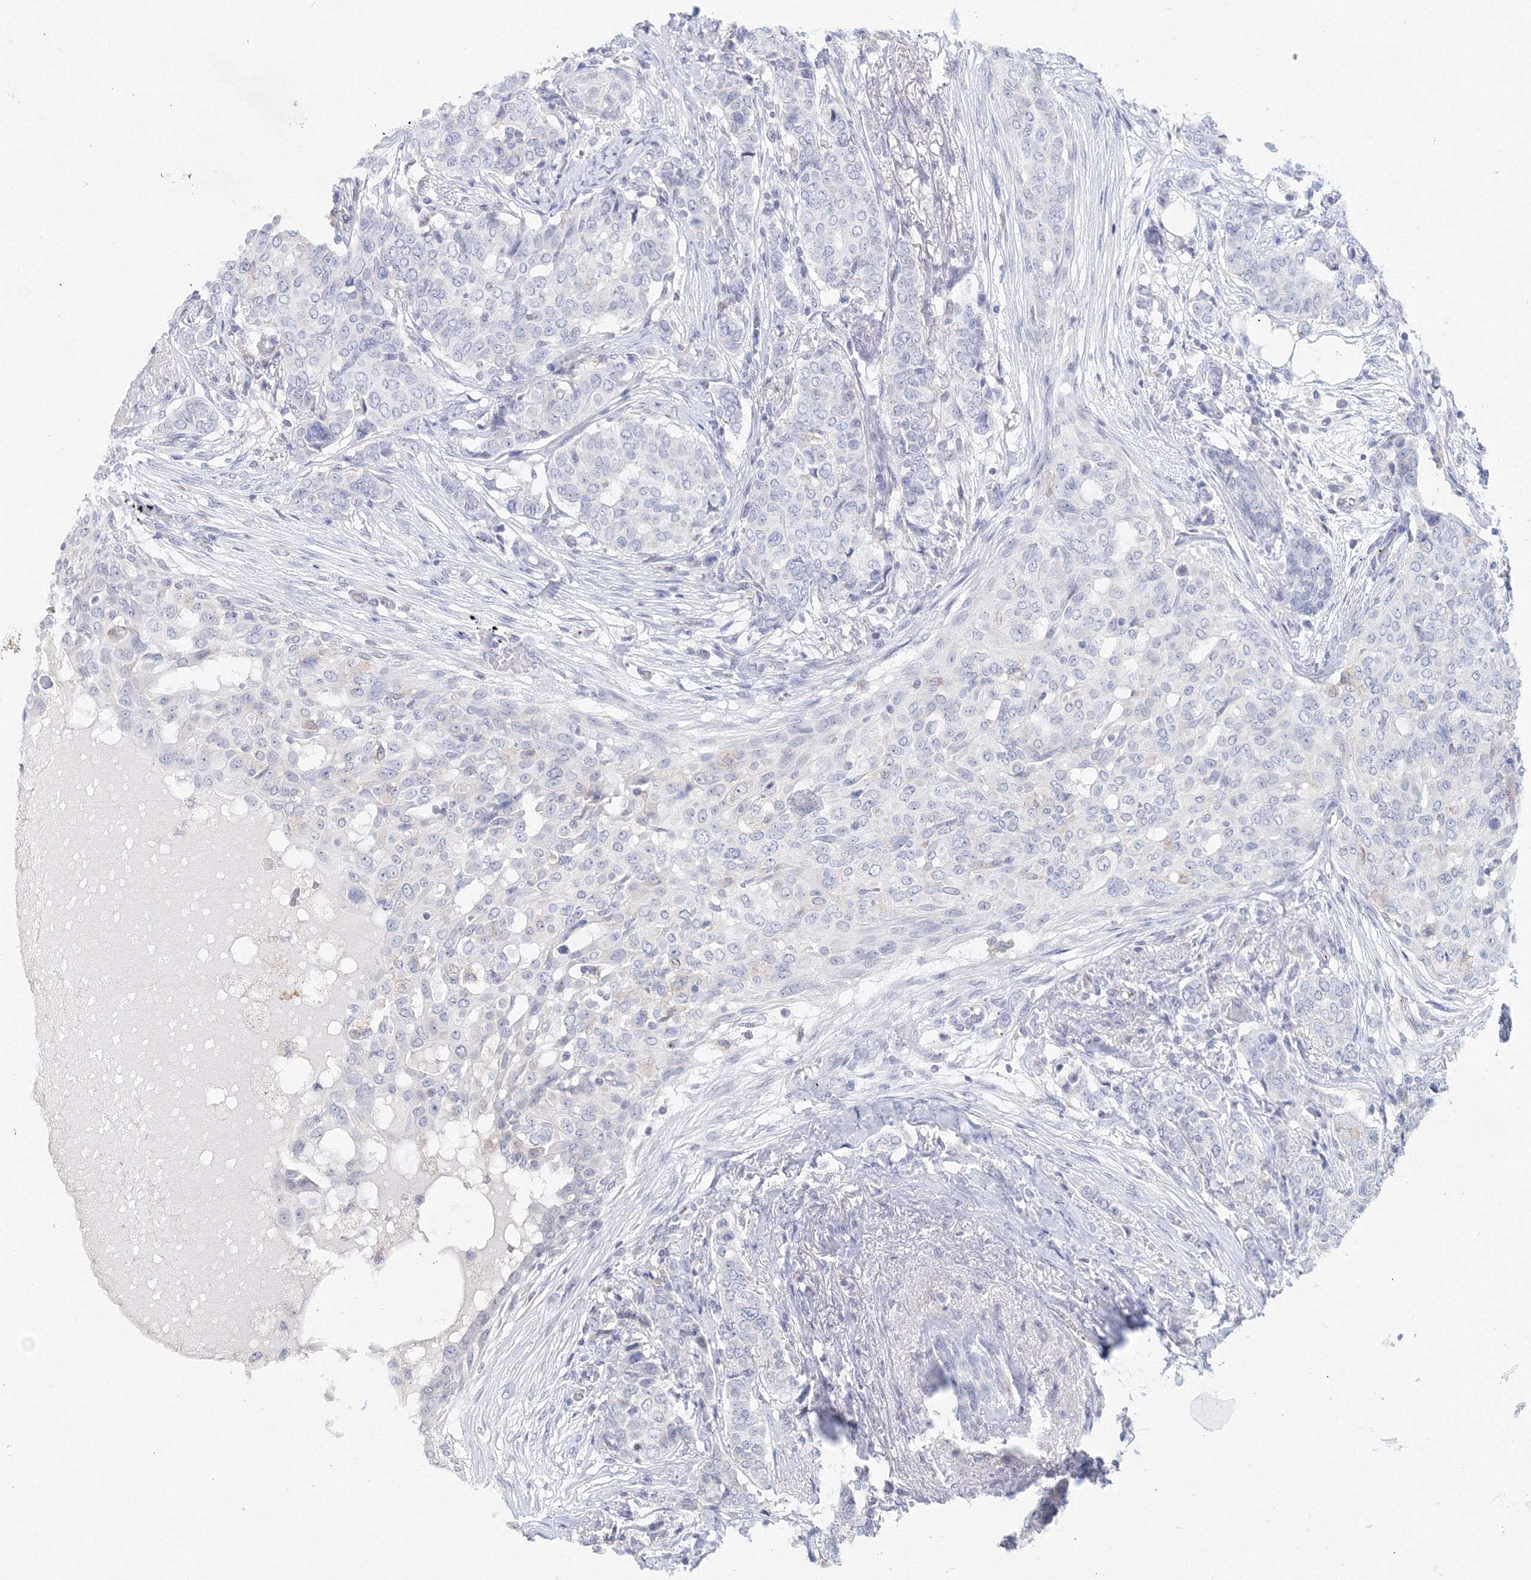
{"staining": {"intensity": "negative", "quantity": "none", "location": "none"}, "tissue": "breast cancer", "cell_type": "Tumor cells", "image_type": "cancer", "snomed": [{"axis": "morphology", "description": "Lobular carcinoma"}, {"axis": "topography", "description": "Breast"}], "caption": "Immunohistochemical staining of human breast lobular carcinoma shows no significant staining in tumor cells.", "gene": "SLC7A7", "patient": {"sex": "female", "age": 51}}